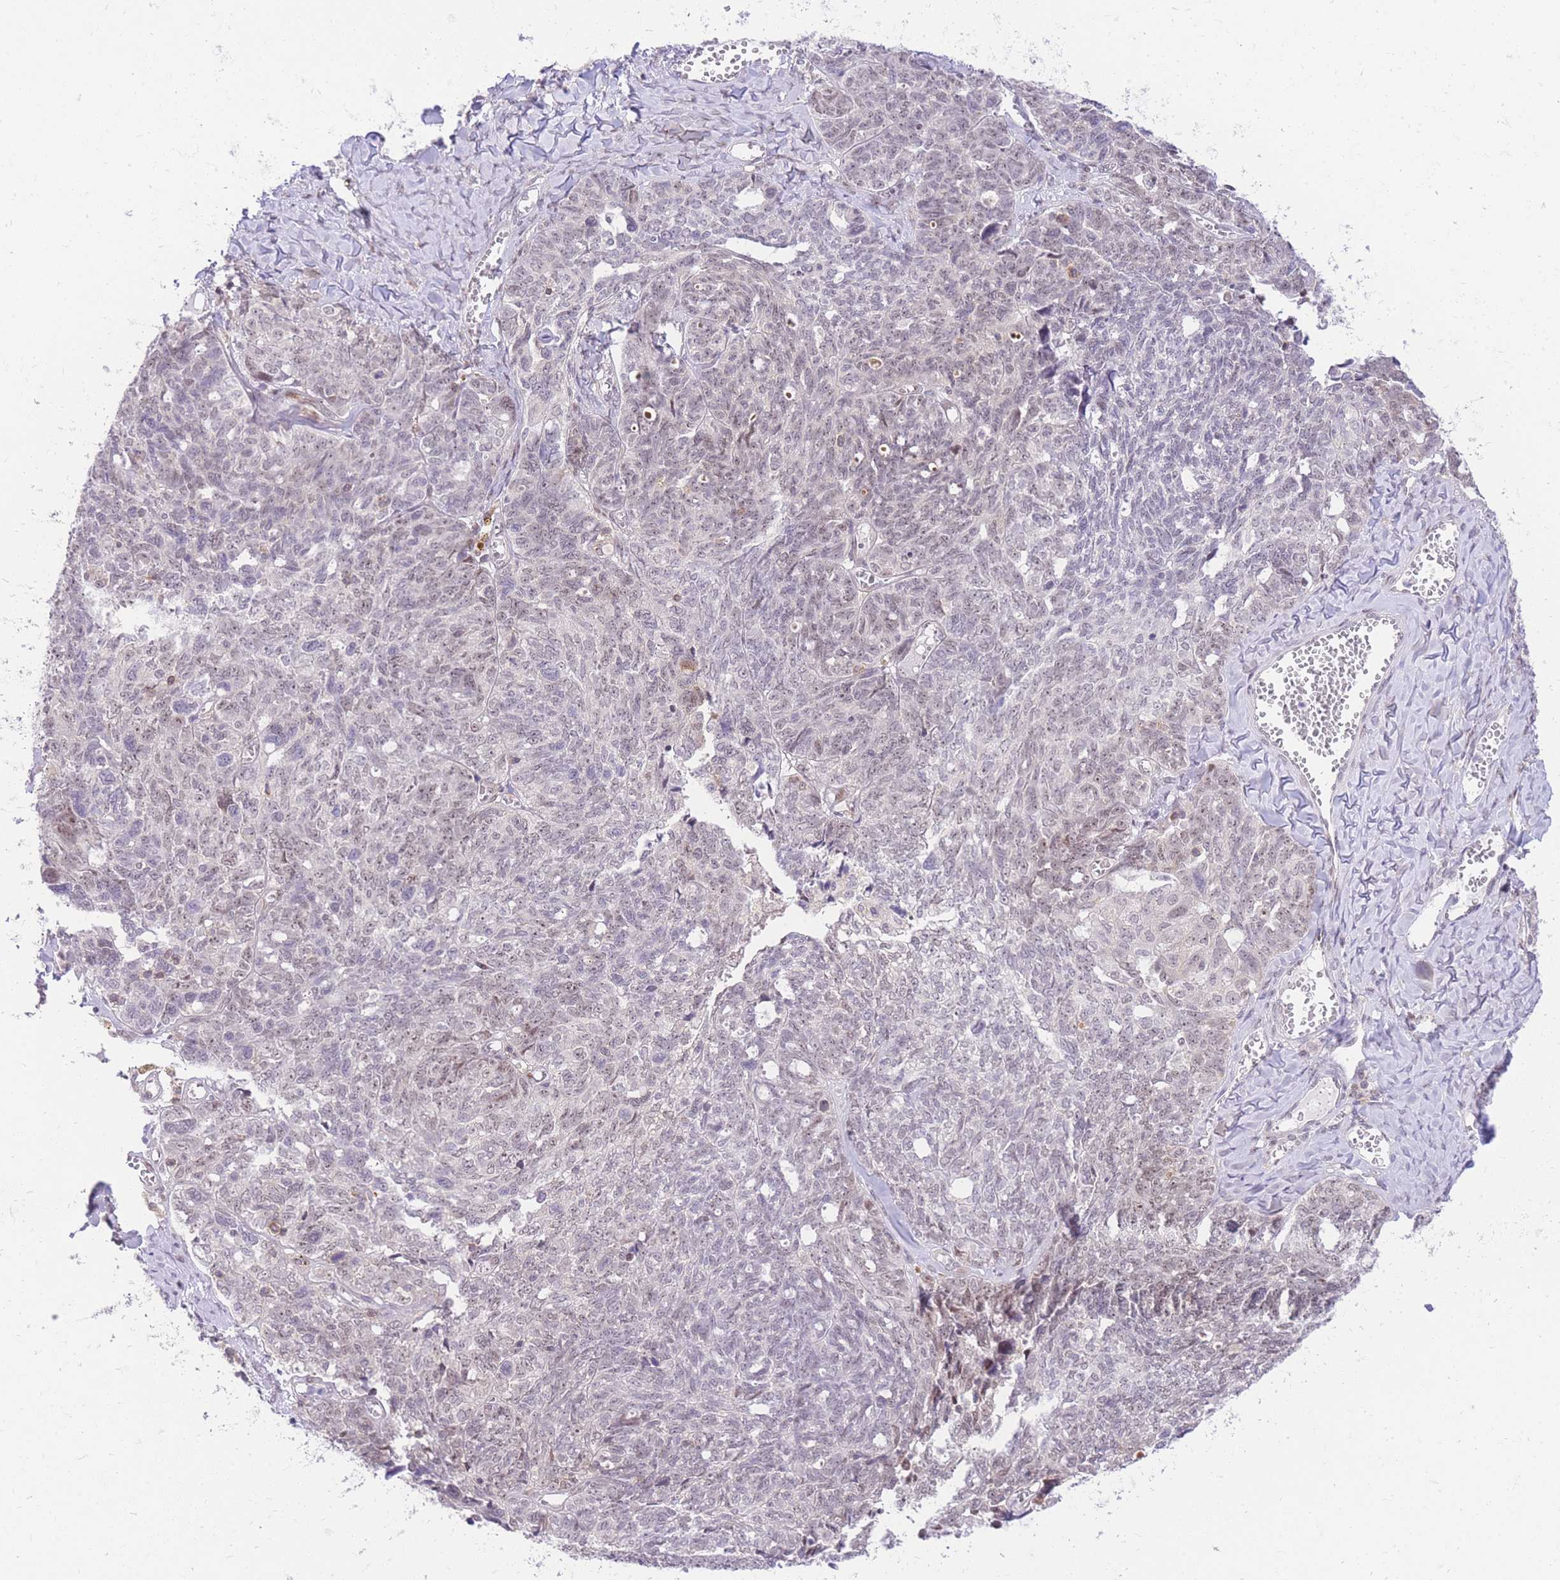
{"staining": {"intensity": "weak", "quantity": "<25%", "location": "nuclear"}, "tissue": "ovarian cancer", "cell_type": "Tumor cells", "image_type": "cancer", "snomed": [{"axis": "morphology", "description": "Cystadenocarcinoma, serous, NOS"}, {"axis": "topography", "description": "Ovary"}], "caption": "The immunohistochemistry (IHC) photomicrograph has no significant staining in tumor cells of ovarian cancer (serous cystadenocarcinoma) tissue. (DAB (3,3'-diaminobenzidine) immunohistochemistry (IHC) with hematoxylin counter stain).", "gene": "STK39", "patient": {"sex": "female", "age": 79}}